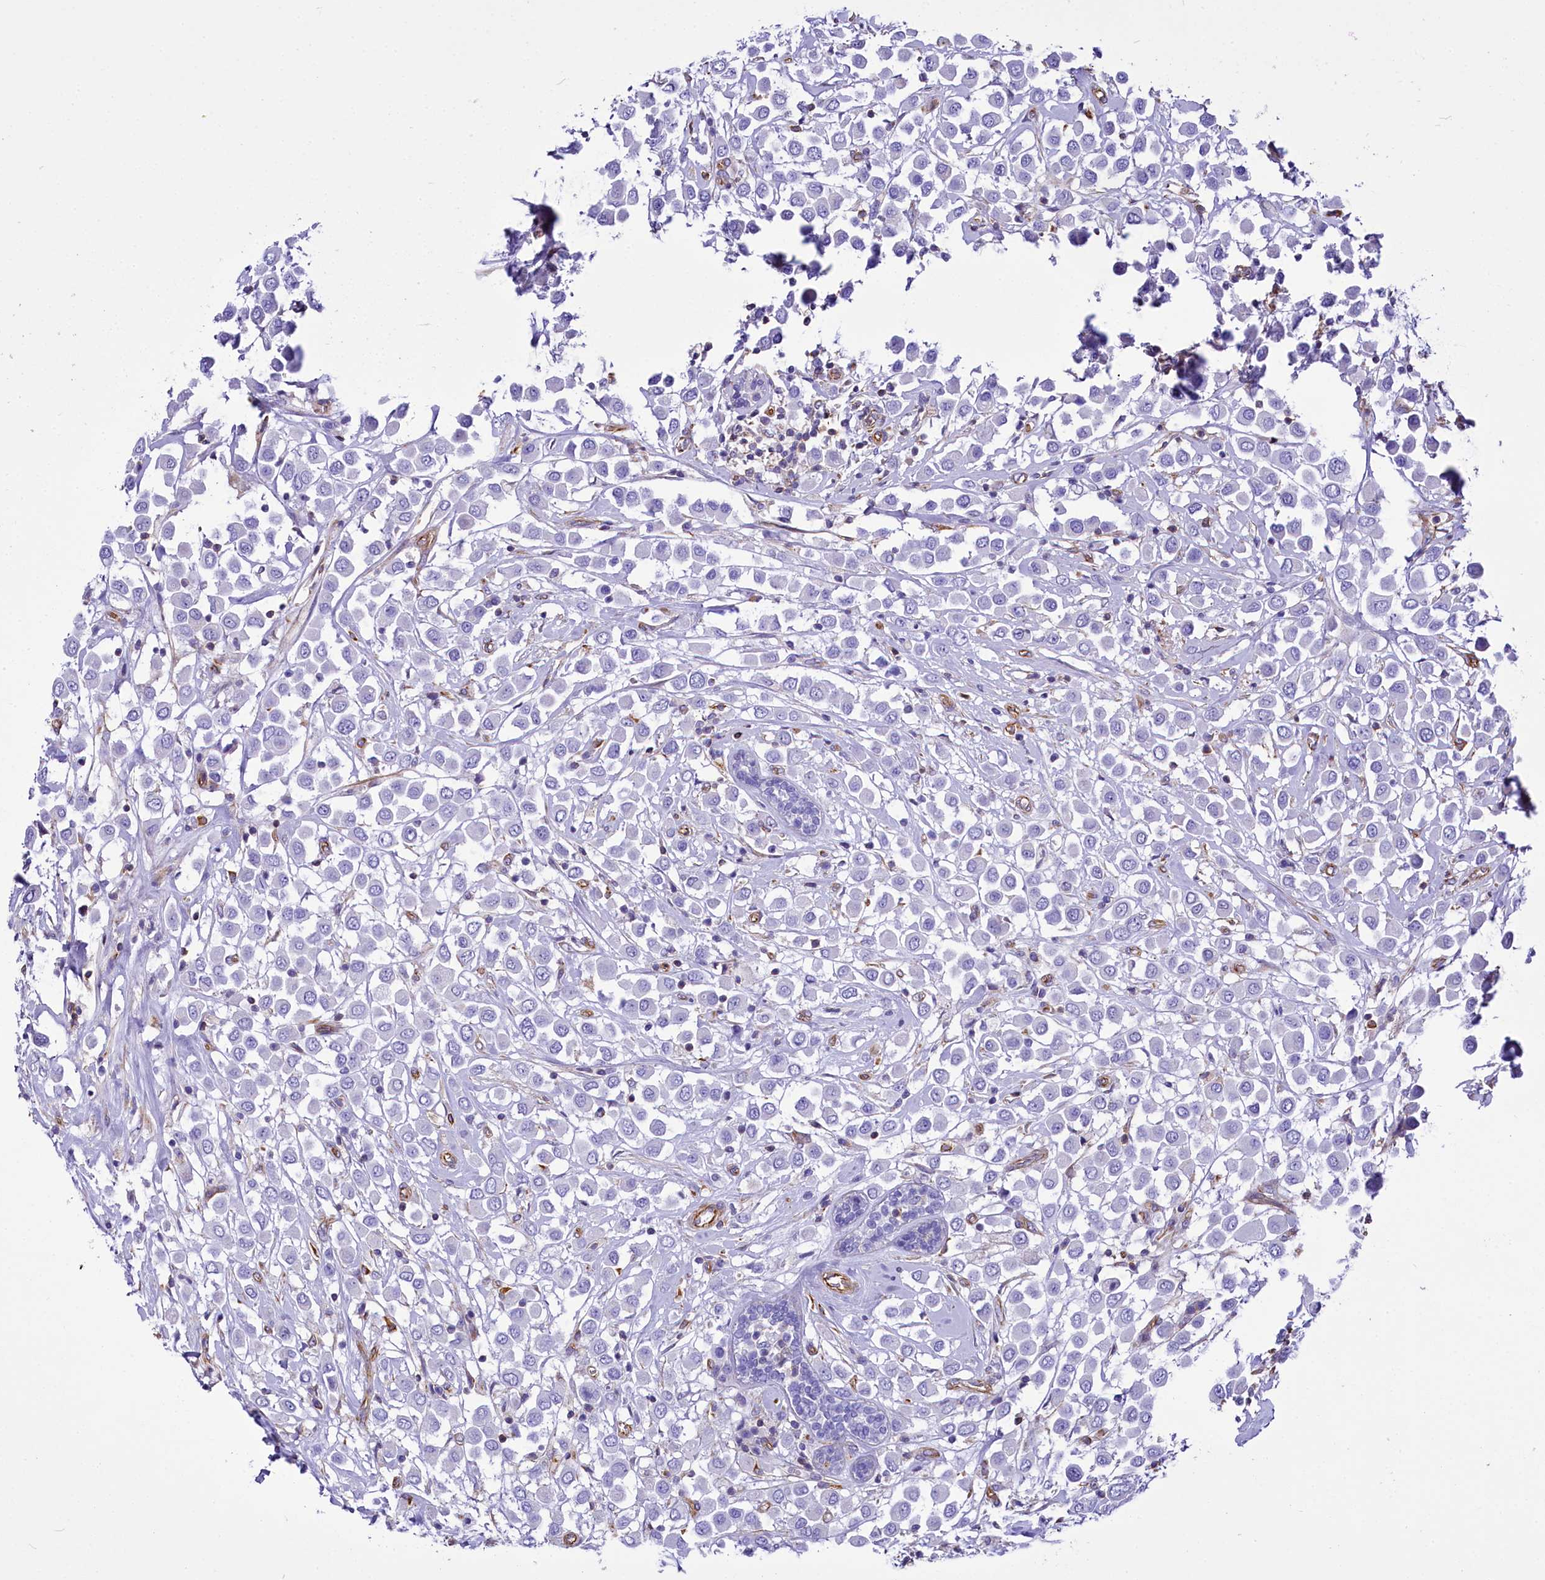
{"staining": {"intensity": "negative", "quantity": "none", "location": "none"}, "tissue": "breast cancer", "cell_type": "Tumor cells", "image_type": "cancer", "snomed": [{"axis": "morphology", "description": "Duct carcinoma"}, {"axis": "topography", "description": "Breast"}], "caption": "An IHC histopathology image of breast intraductal carcinoma is shown. There is no staining in tumor cells of breast intraductal carcinoma.", "gene": "CD99", "patient": {"sex": "female", "age": 61}}